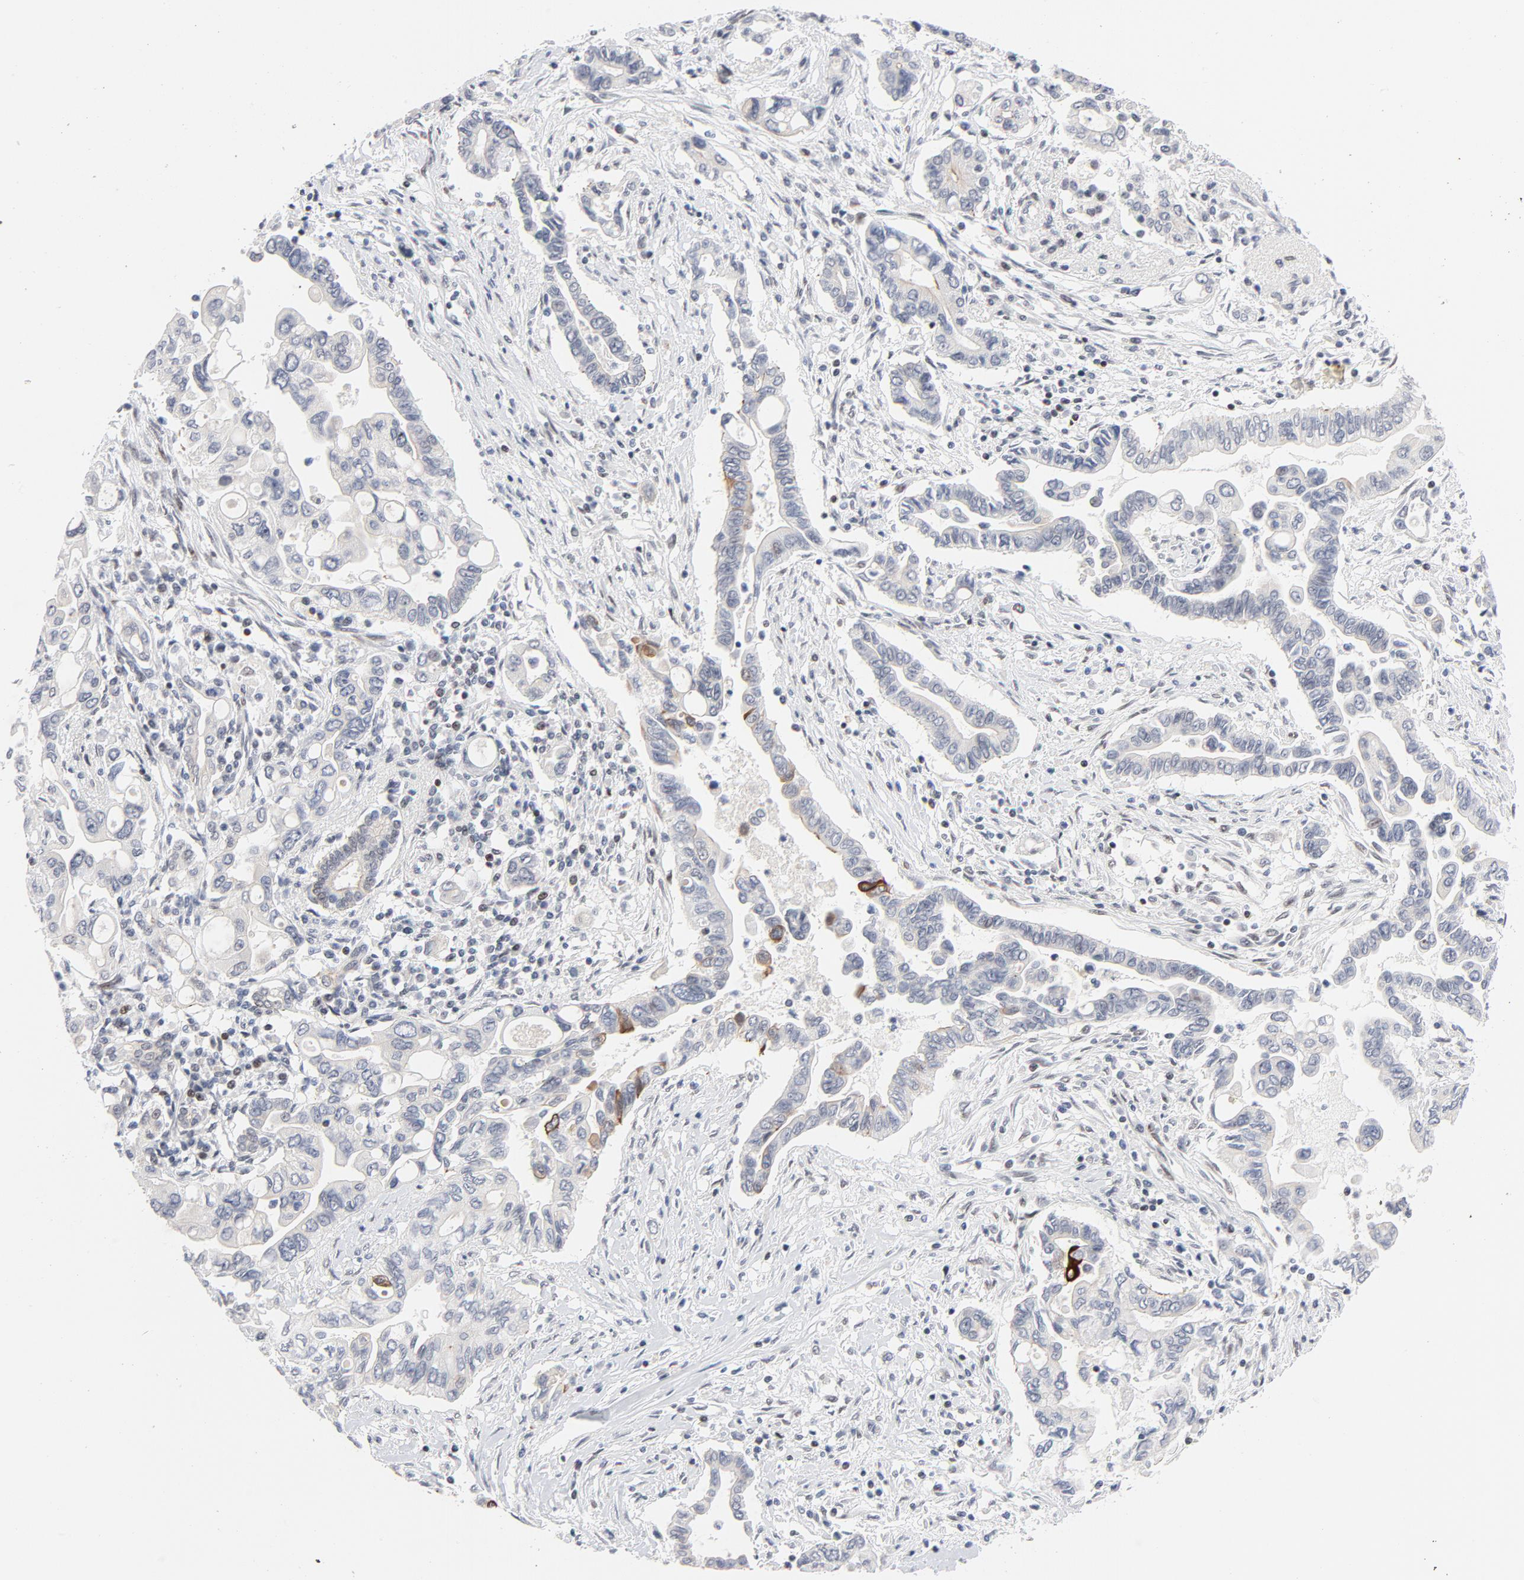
{"staining": {"intensity": "moderate", "quantity": "<25%", "location": "cytoplasmic/membranous"}, "tissue": "pancreatic cancer", "cell_type": "Tumor cells", "image_type": "cancer", "snomed": [{"axis": "morphology", "description": "Adenocarcinoma, NOS"}, {"axis": "topography", "description": "Pancreas"}], "caption": "A low amount of moderate cytoplasmic/membranous positivity is identified in approximately <25% of tumor cells in pancreatic cancer (adenocarcinoma) tissue. Using DAB (brown) and hematoxylin (blue) stains, captured at high magnification using brightfield microscopy.", "gene": "NFIC", "patient": {"sex": "female", "age": 57}}